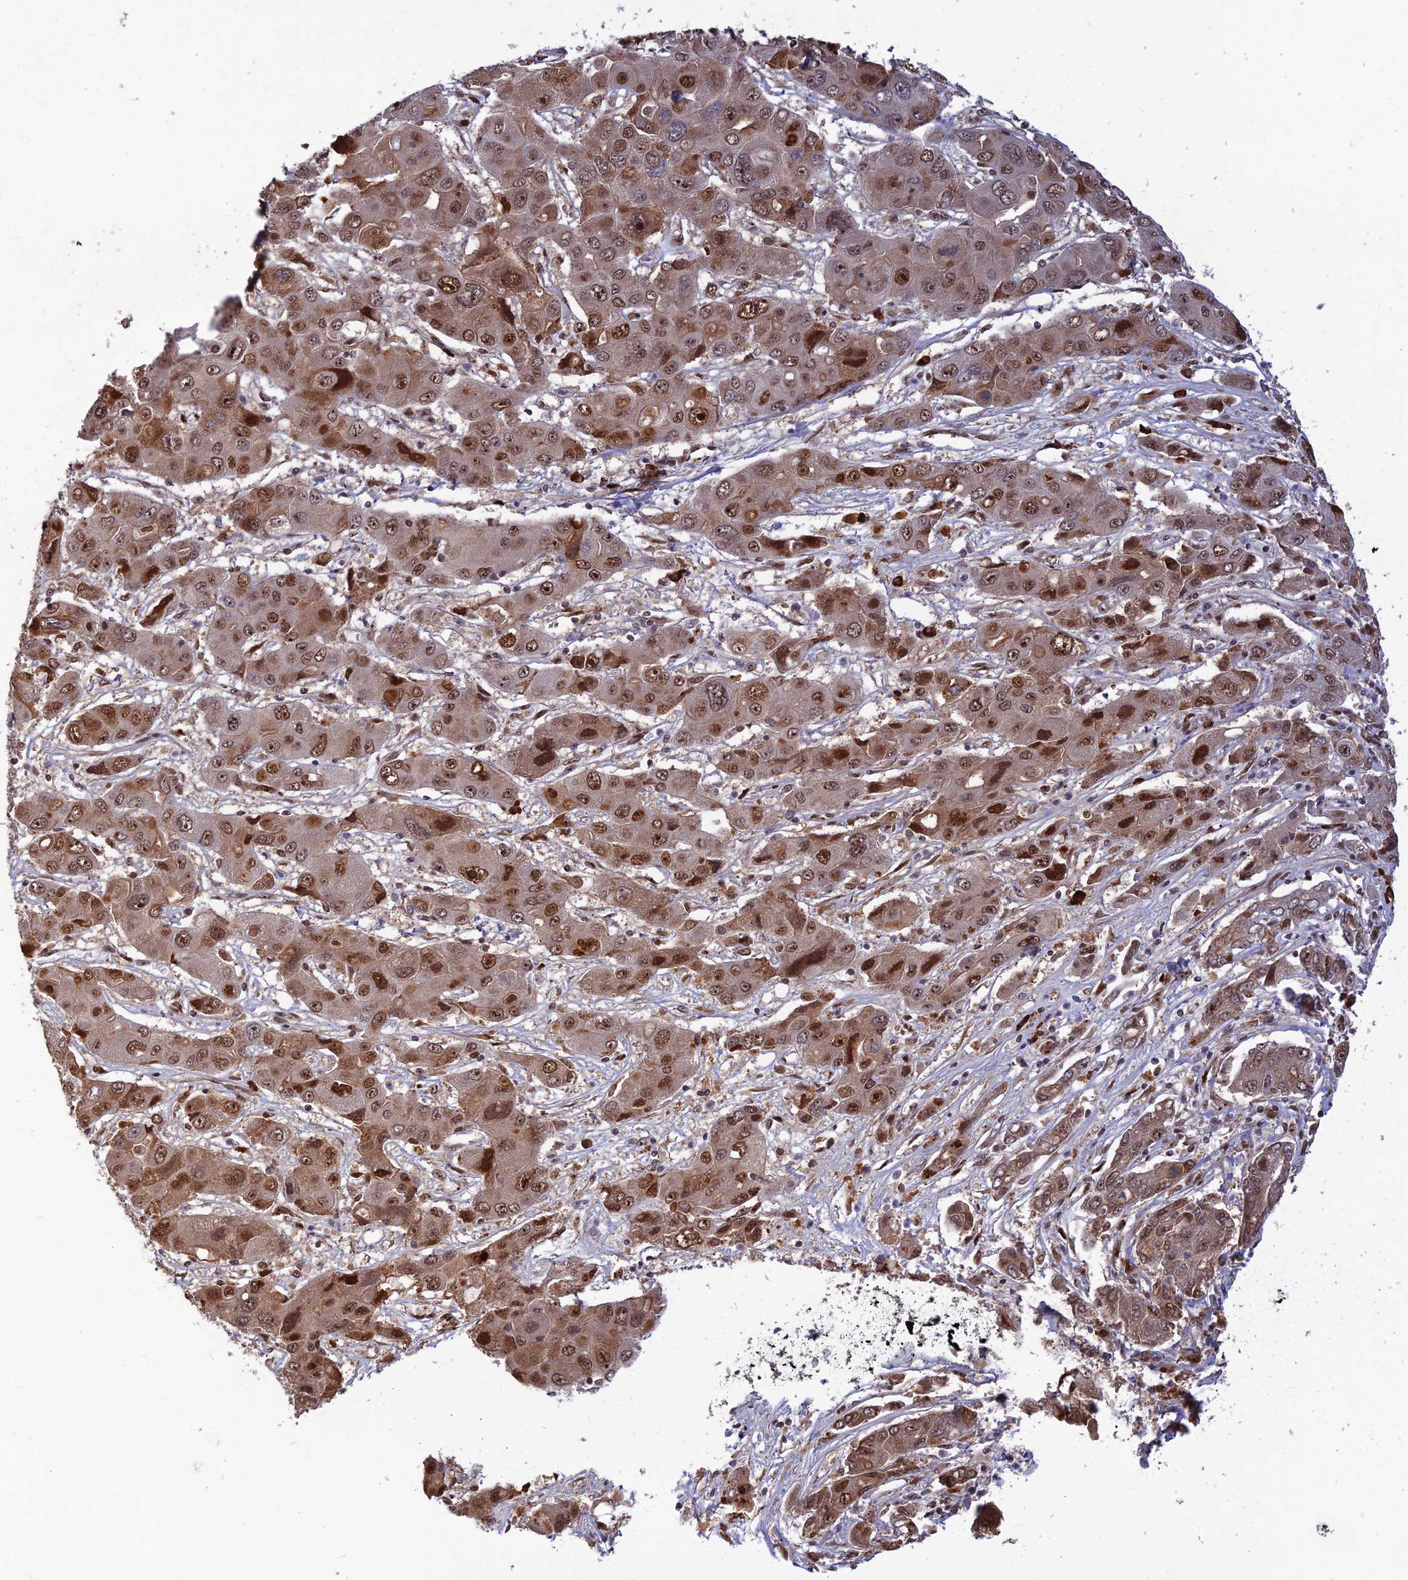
{"staining": {"intensity": "moderate", "quantity": ">75%", "location": "cytoplasmic/membranous,nuclear"}, "tissue": "liver cancer", "cell_type": "Tumor cells", "image_type": "cancer", "snomed": [{"axis": "morphology", "description": "Cholangiocarcinoma"}, {"axis": "topography", "description": "Liver"}], "caption": "Protein analysis of liver cholangiocarcinoma tissue reveals moderate cytoplasmic/membranous and nuclear positivity in approximately >75% of tumor cells.", "gene": "ZNF565", "patient": {"sex": "male", "age": 67}}